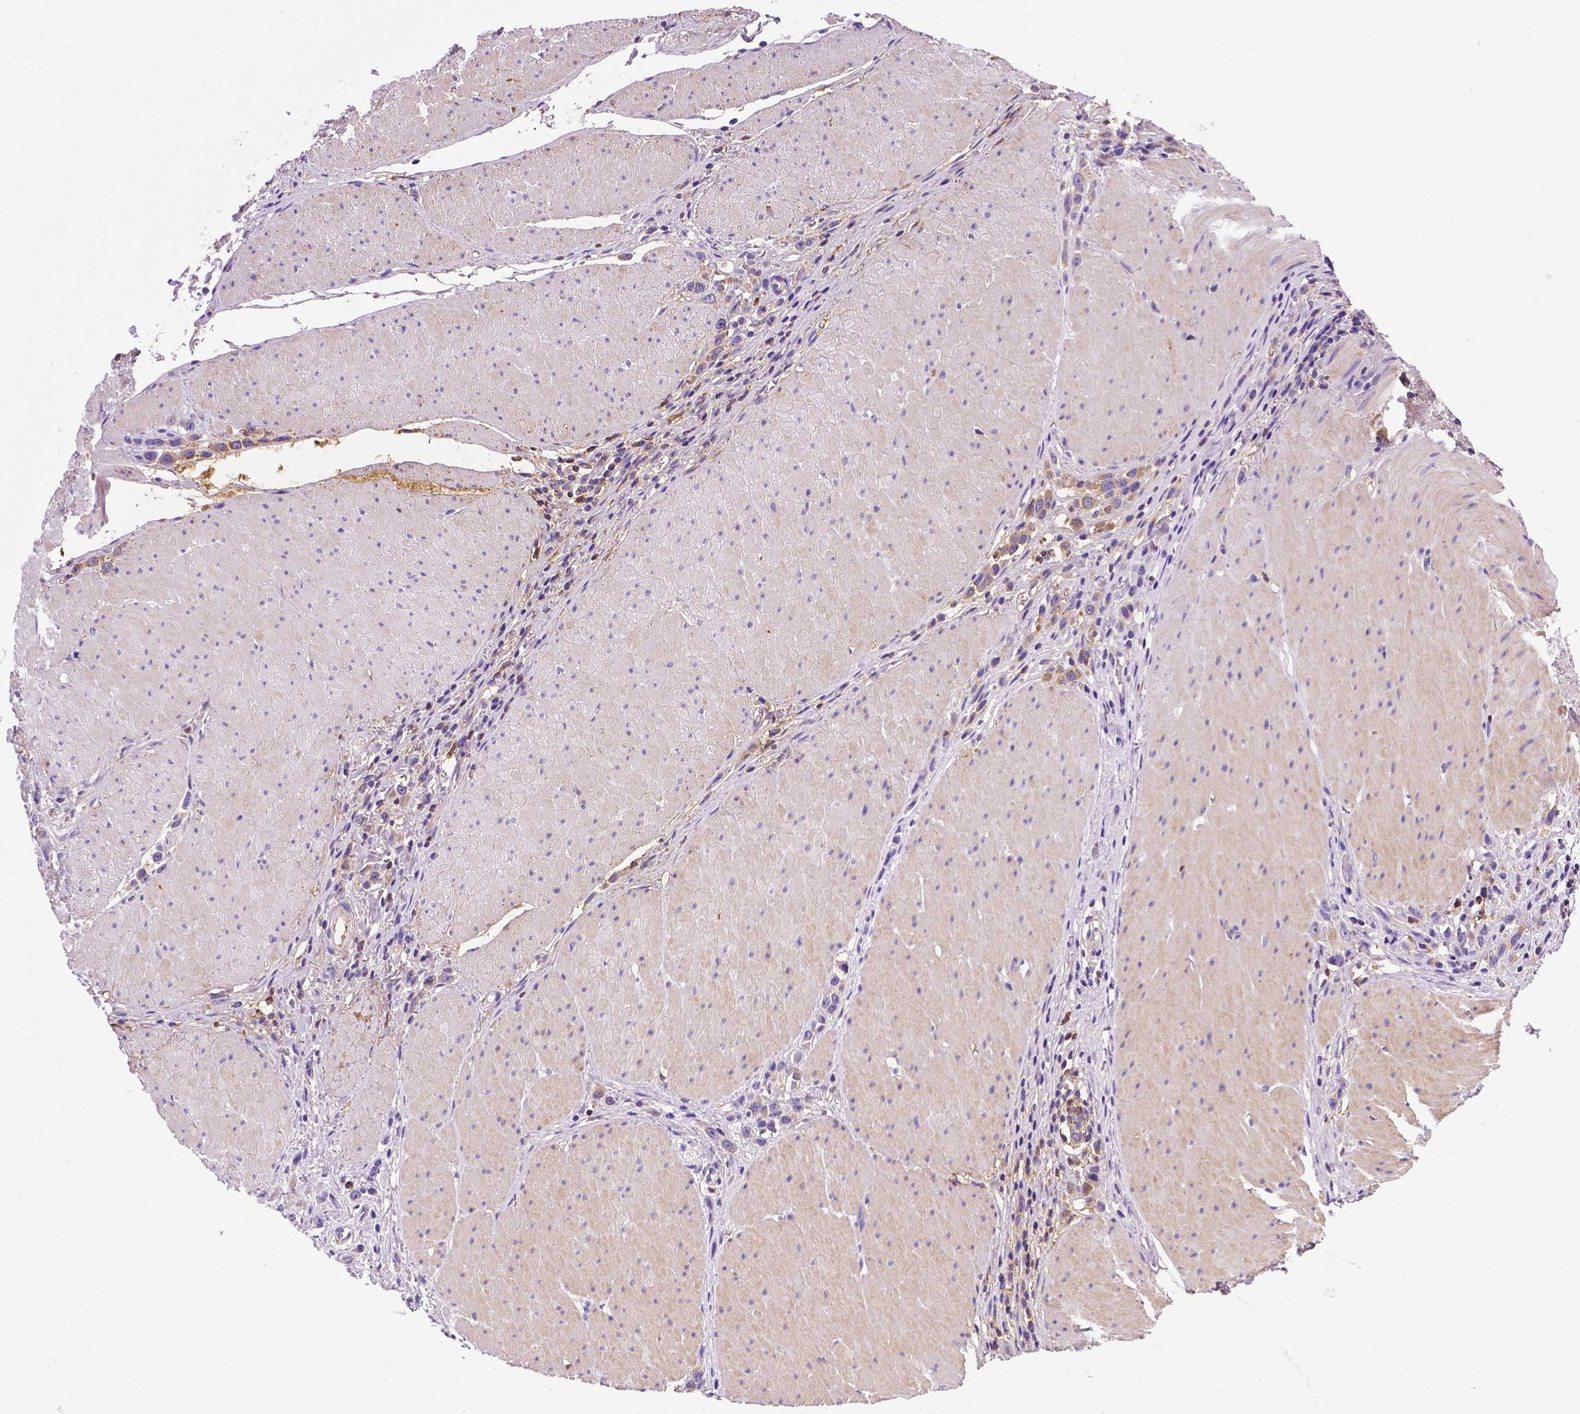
{"staining": {"intensity": "weak", "quantity": "25%-75%", "location": "cytoplasmic/membranous"}, "tissue": "stomach cancer", "cell_type": "Tumor cells", "image_type": "cancer", "snomed": [{"axis": "morphology", "description": "Adenocarcinoma, NOS"}, {"axis": "topography", "description": "Stomach"}], "caption": "Protein staining reveals weak cytoplasmic/membranous positivity in approximately 25%-75% of tumor cells in adenocarcinoma (stomach).", "gene": "APOE", "patient": {"sex": "male", "age": 47}}